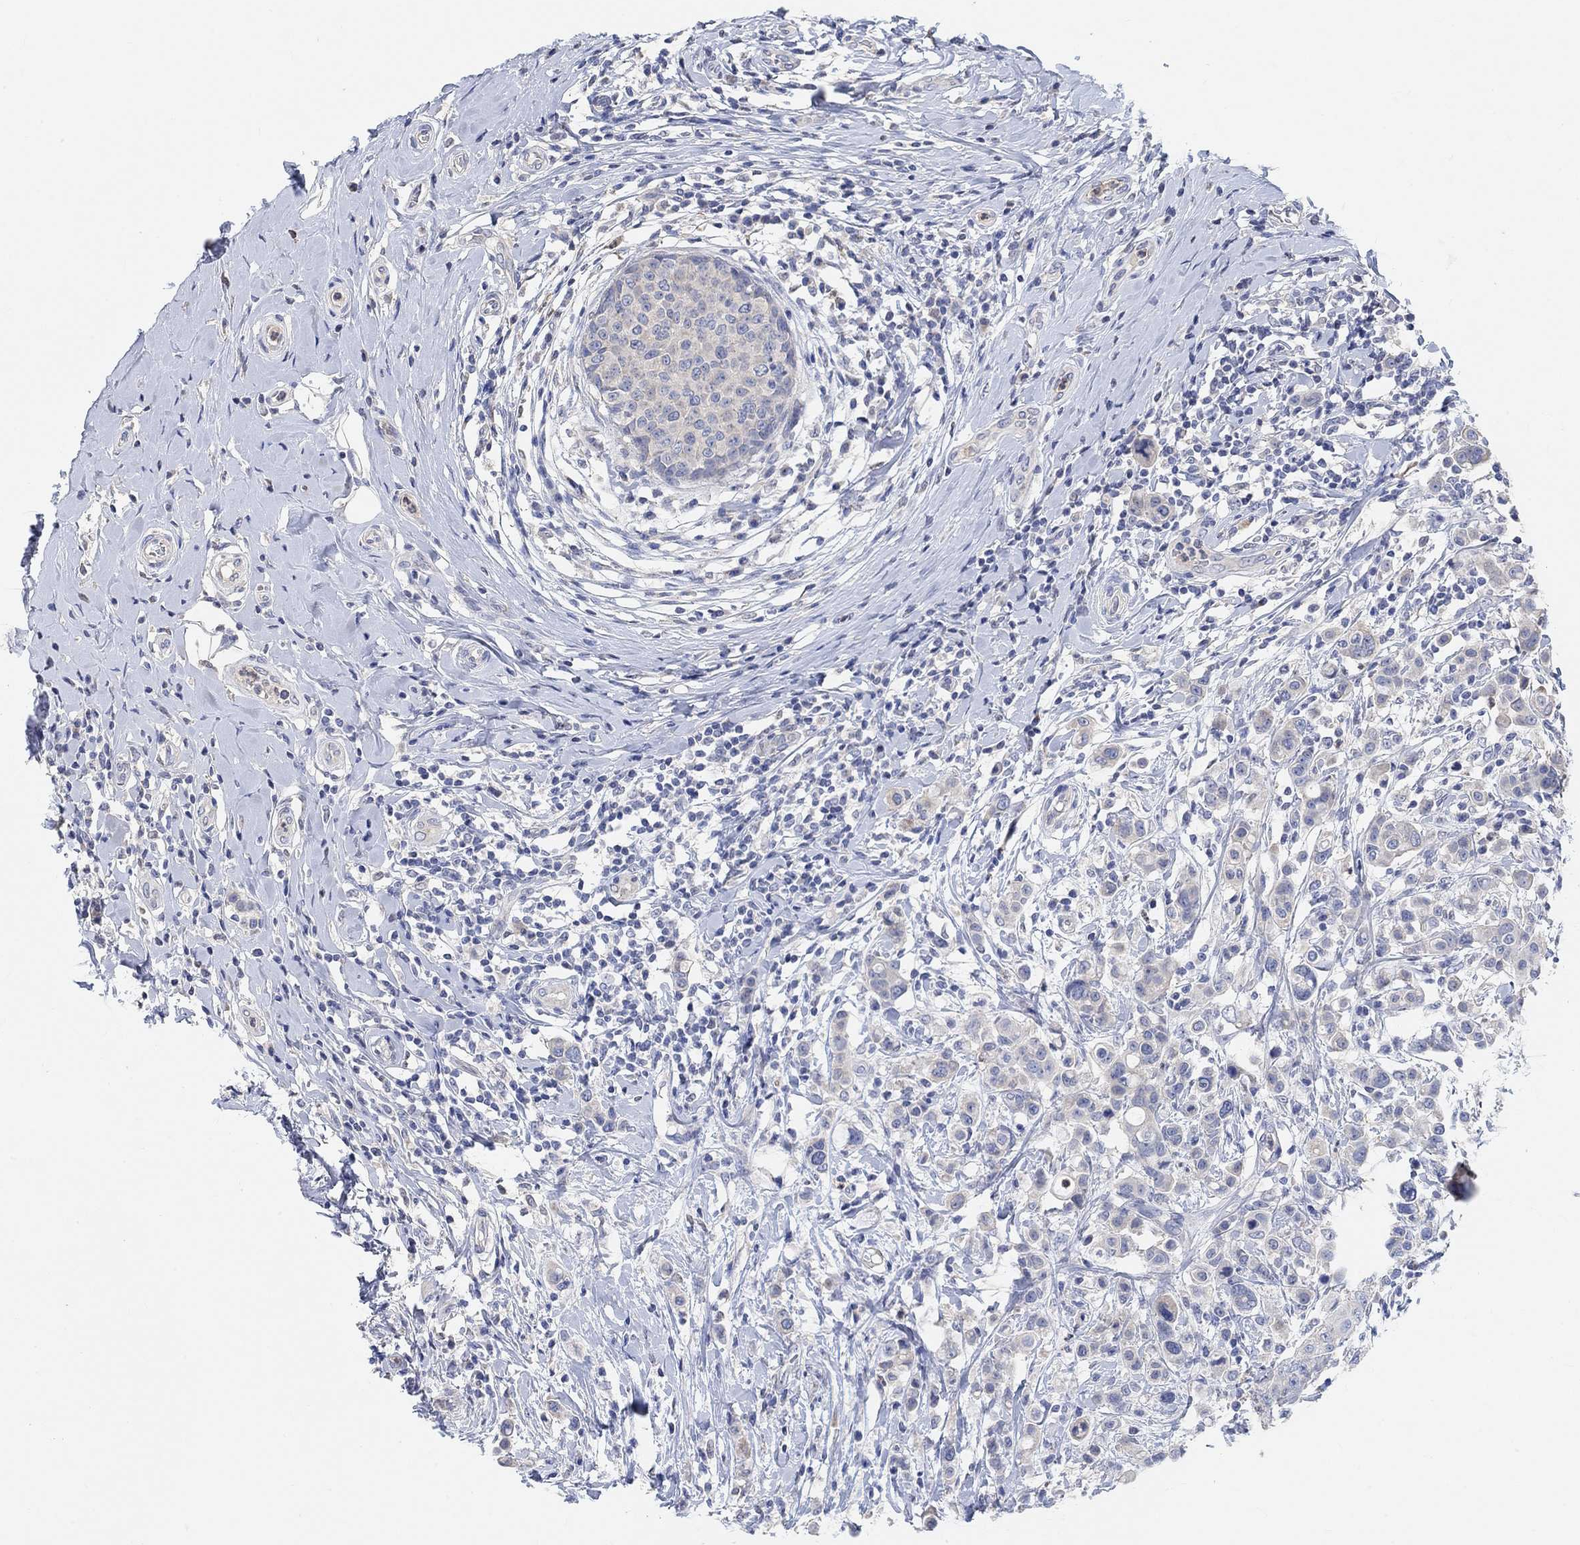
{"staining": {"intensity": "negative", "quantity": "none", "location": "none"}, "tissue": "breast cancer", "cell_type": "Tumor cells", "image_type": "cancer", "snomed": [{"axis": "morphology", "description": "Duct carcinoma"}, {"axis": "topography", "description": "Breast"}], "caption": "An immunohistochemistry image of intraductal carcinoma (breast) is shown. There is no staining in tumor cells of intraductal carcinoma (breast).", "gene": "NLRP14", "patient": {"sex": "female", "age": 27}}